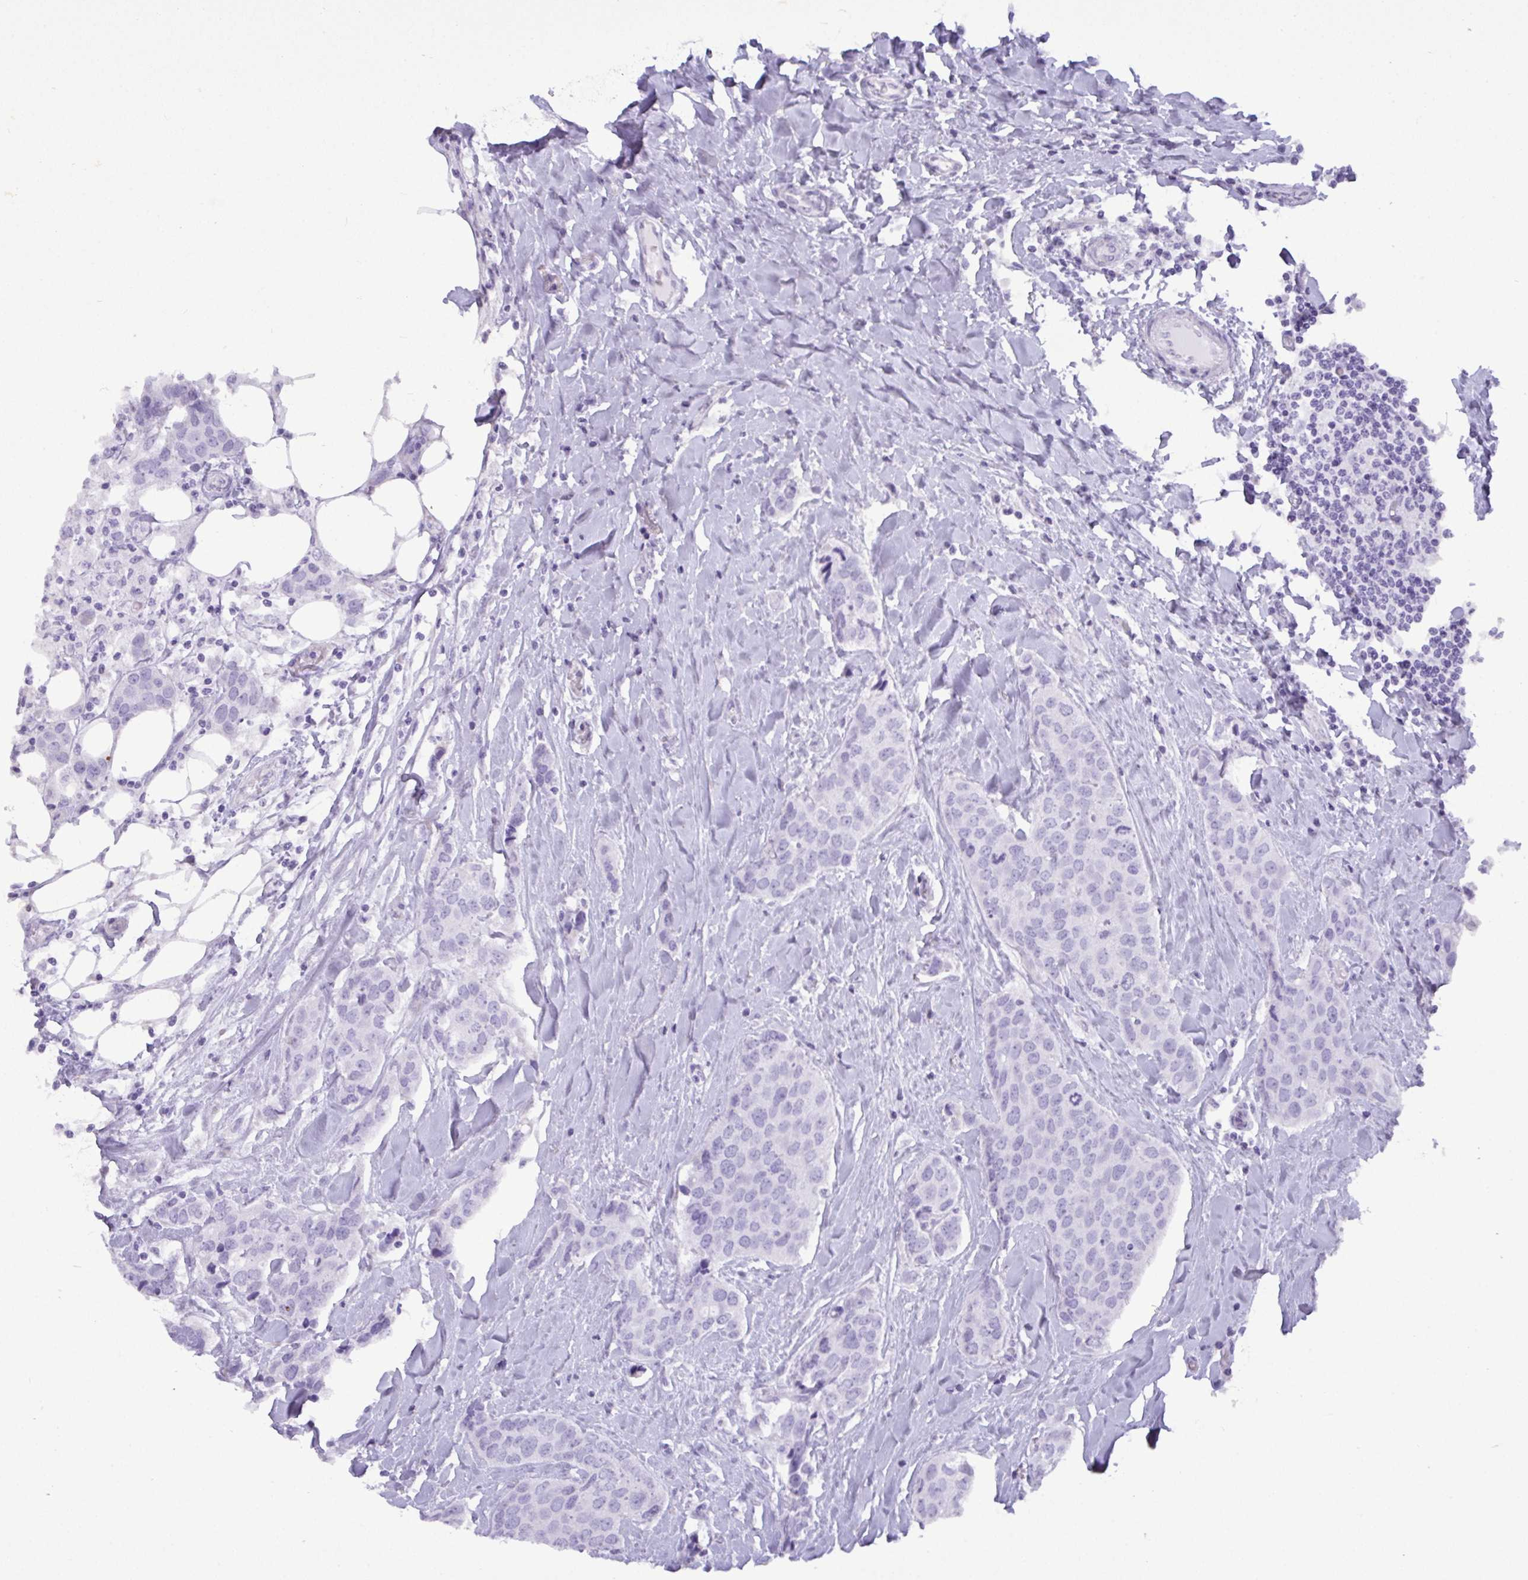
{"staining": {"intensity": "negative", "quantity": "none", "location": "none"}, "tissue": "breast cancer", "cell_type": "Tumor cells", "image_type": "cancer", "snomed": [{"axis": "morphology", "description": "Duct carcinoma"}, {"axis": "topography", "description": "Breast"}], "caption": "Immunohistochemical staining of breast cancer (invasive ductal carcinoma) displays no significant expression in tumor cells.", "gene": "C4orf33", "patient": {"sex": "female", "age": 80}}